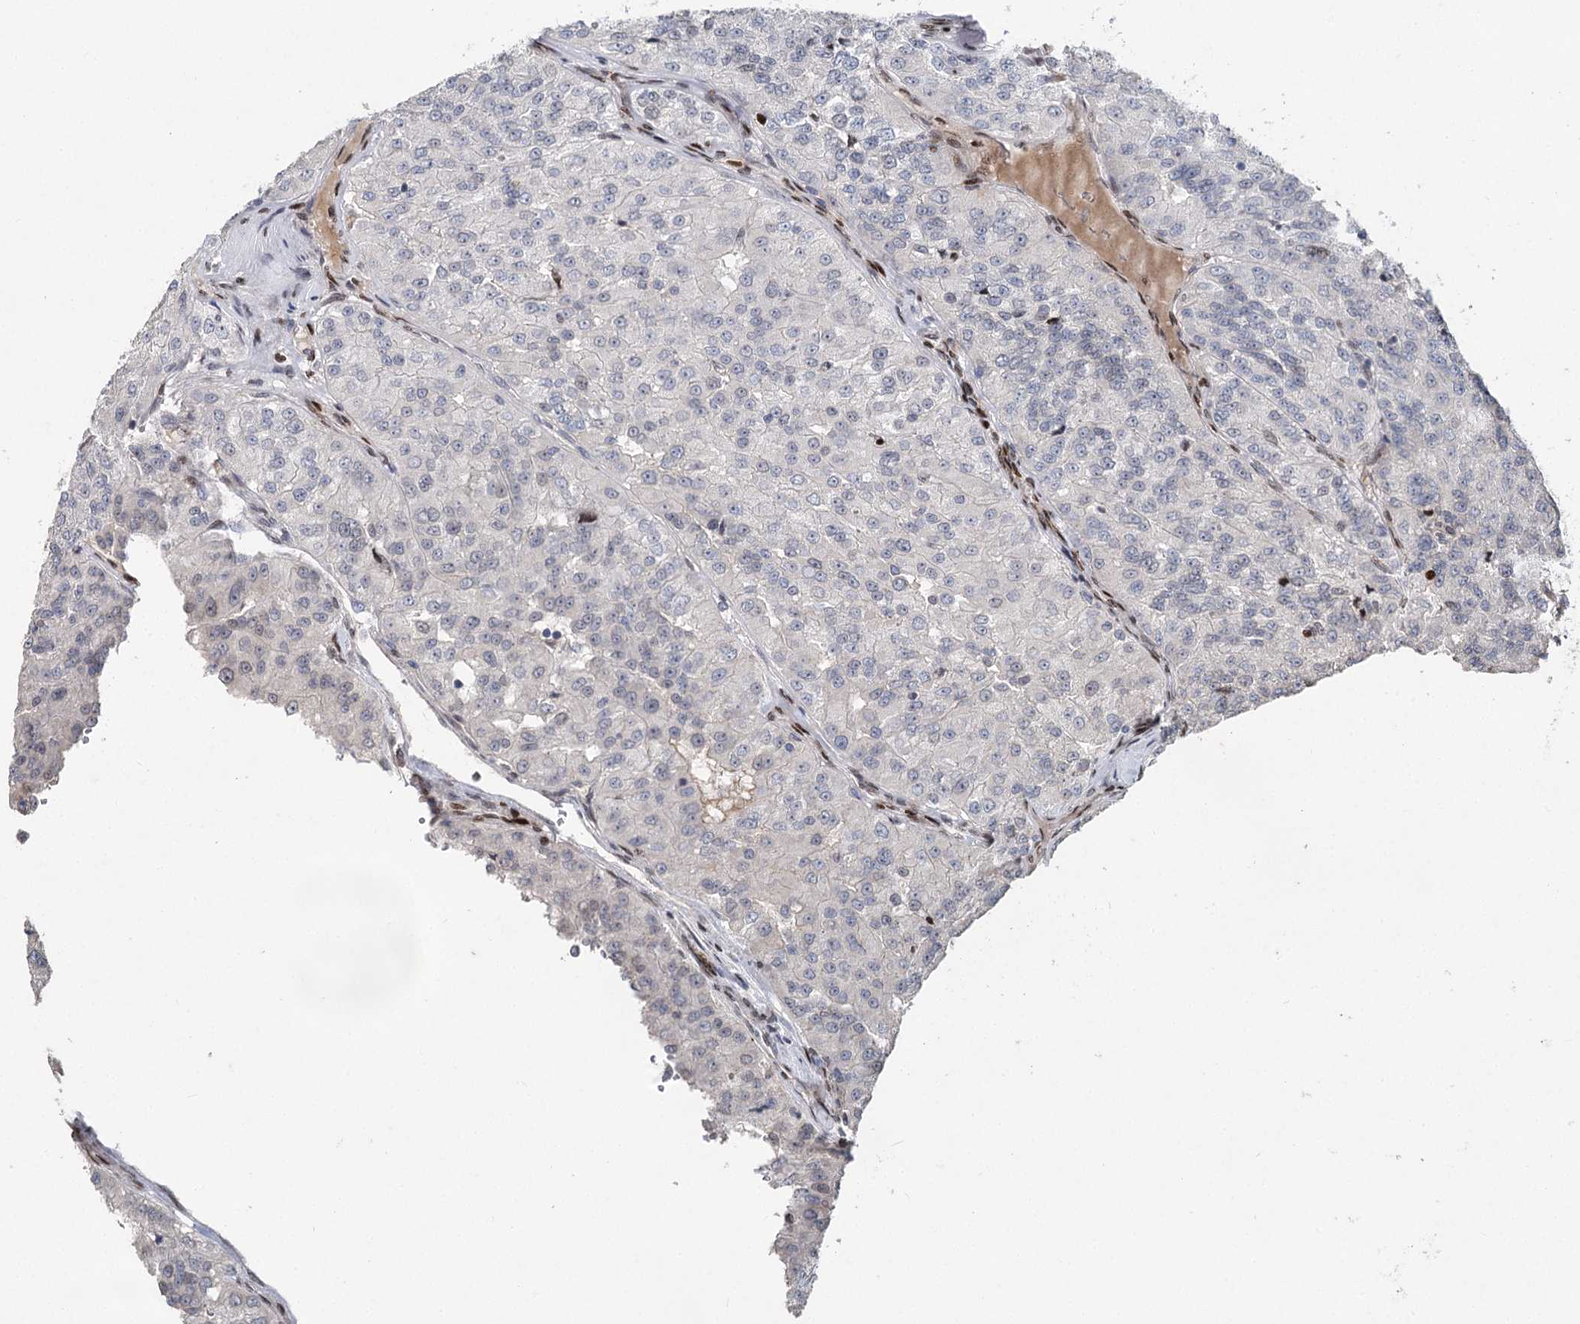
{"staining": {"intensity": "negative", "quantity": "none", "location": "none"}, "tissue": "renal cancer", "cell_type": "Tumor cells", "image_type": "cancer", "snomed": [{"axis": "morphology", "description": "Adenocarcinoma, NOS"}, {"axis": "topography", "description": "Kidney"}], "caption": "A high-resolution photomicrograph shows immunohistochemistry staining of renal cancer, which demonstrates no significant staining in tumor cells.", "gene": "FRMD4A", "patient": {"sex": "female", "age": 63}}